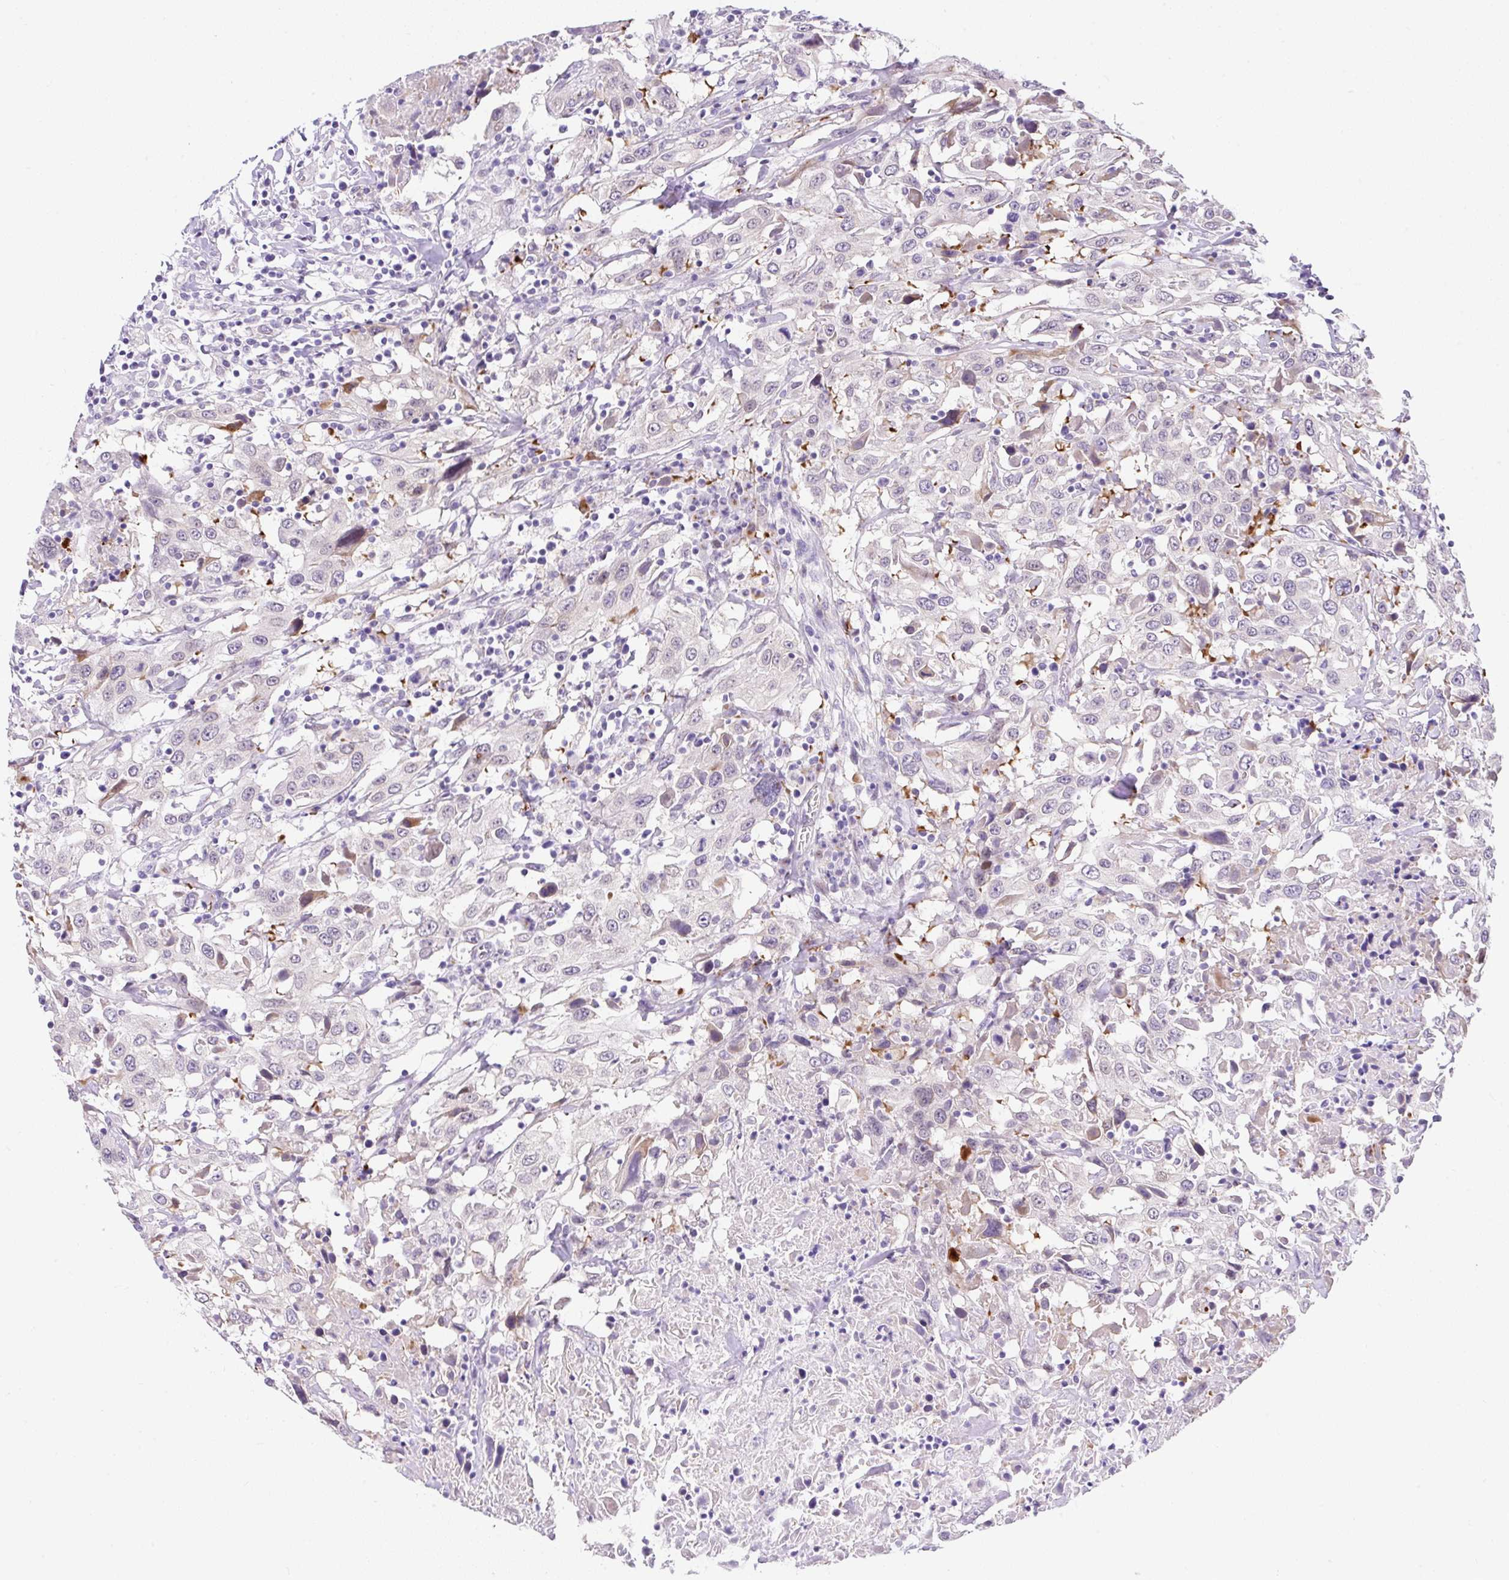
{"staining": {"intensity": "moderate", "quantity": "<25%", "location": "cytoplasmic/membranous"}, "tissue": "urothelial cancer", "cell_type": "Tumor cells", "image_type": "cancer", "snomed": [{"axis": "morphology", "description": "Urothelial carcinoma, High grade"}, {"axis": "topography", "description": "Urinary bladder"}], "caption": "Brown immunohistochemical staining in human urothelial cancer exhibits moderate cytoplasmic/membranous expression in approximately <25% of tumor cells.", "gene": "GOLGA8A", "patient": {"sex": "male", "age": 61}}